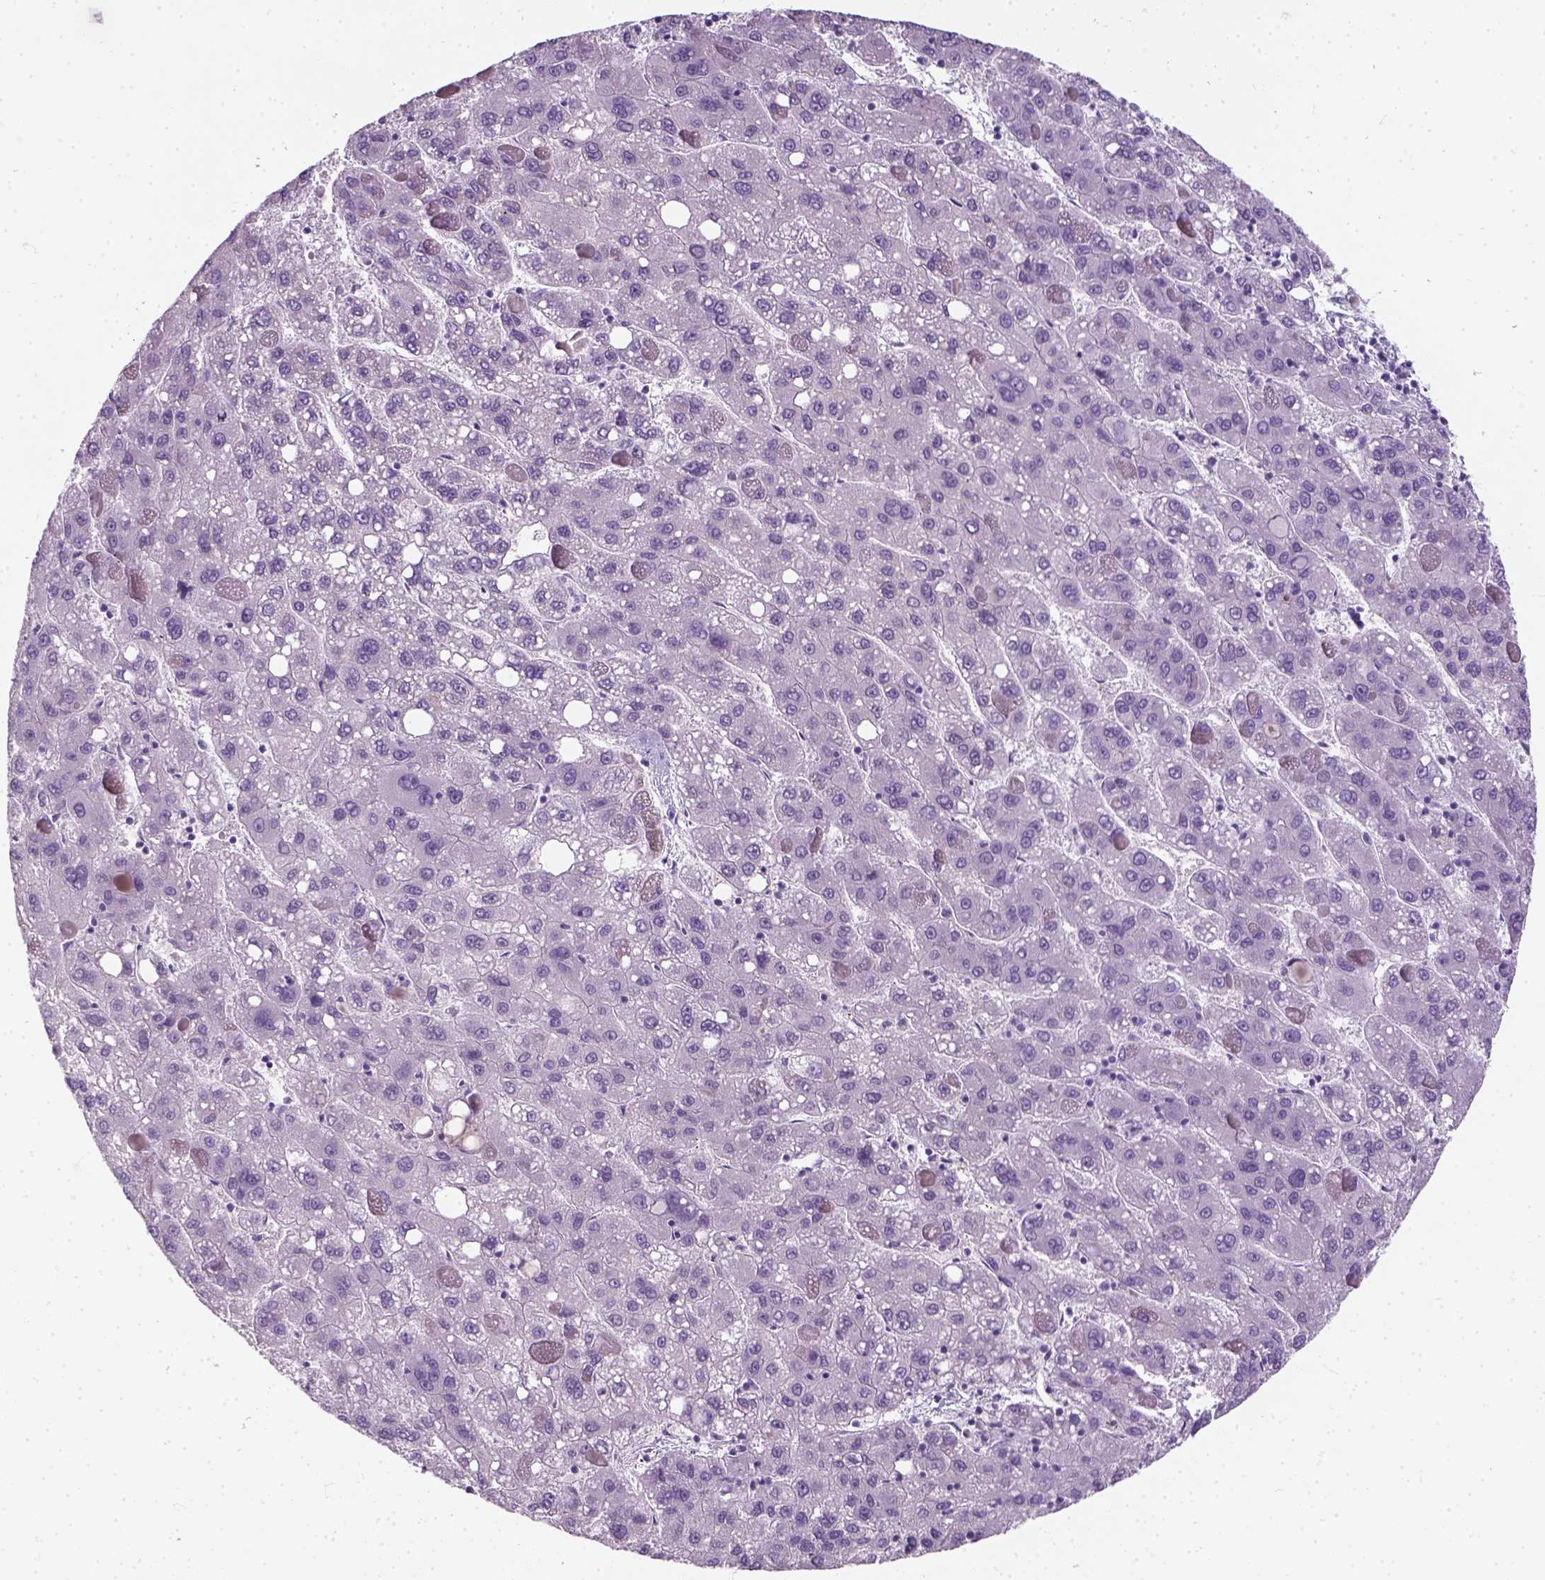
{"staining": {"intensity": "negative", "quantity": "none", "location": "none"}, "tissue": "liver cancer", "cell_type": "Tumor cells", "image_type": "cancer", "snomed": [{"axis": "morphology", "description": "Carcinoma, Hepatocellular, NOS"}, {"axis": "topography", "description": "Liver"}], "caption": "This is an IHC micrograph of human liver hepatocellular carcinoma. There is no staining in tumor cells.", "gene": "SLC12A5", "patient": {"sex": "female", "age": 82}}